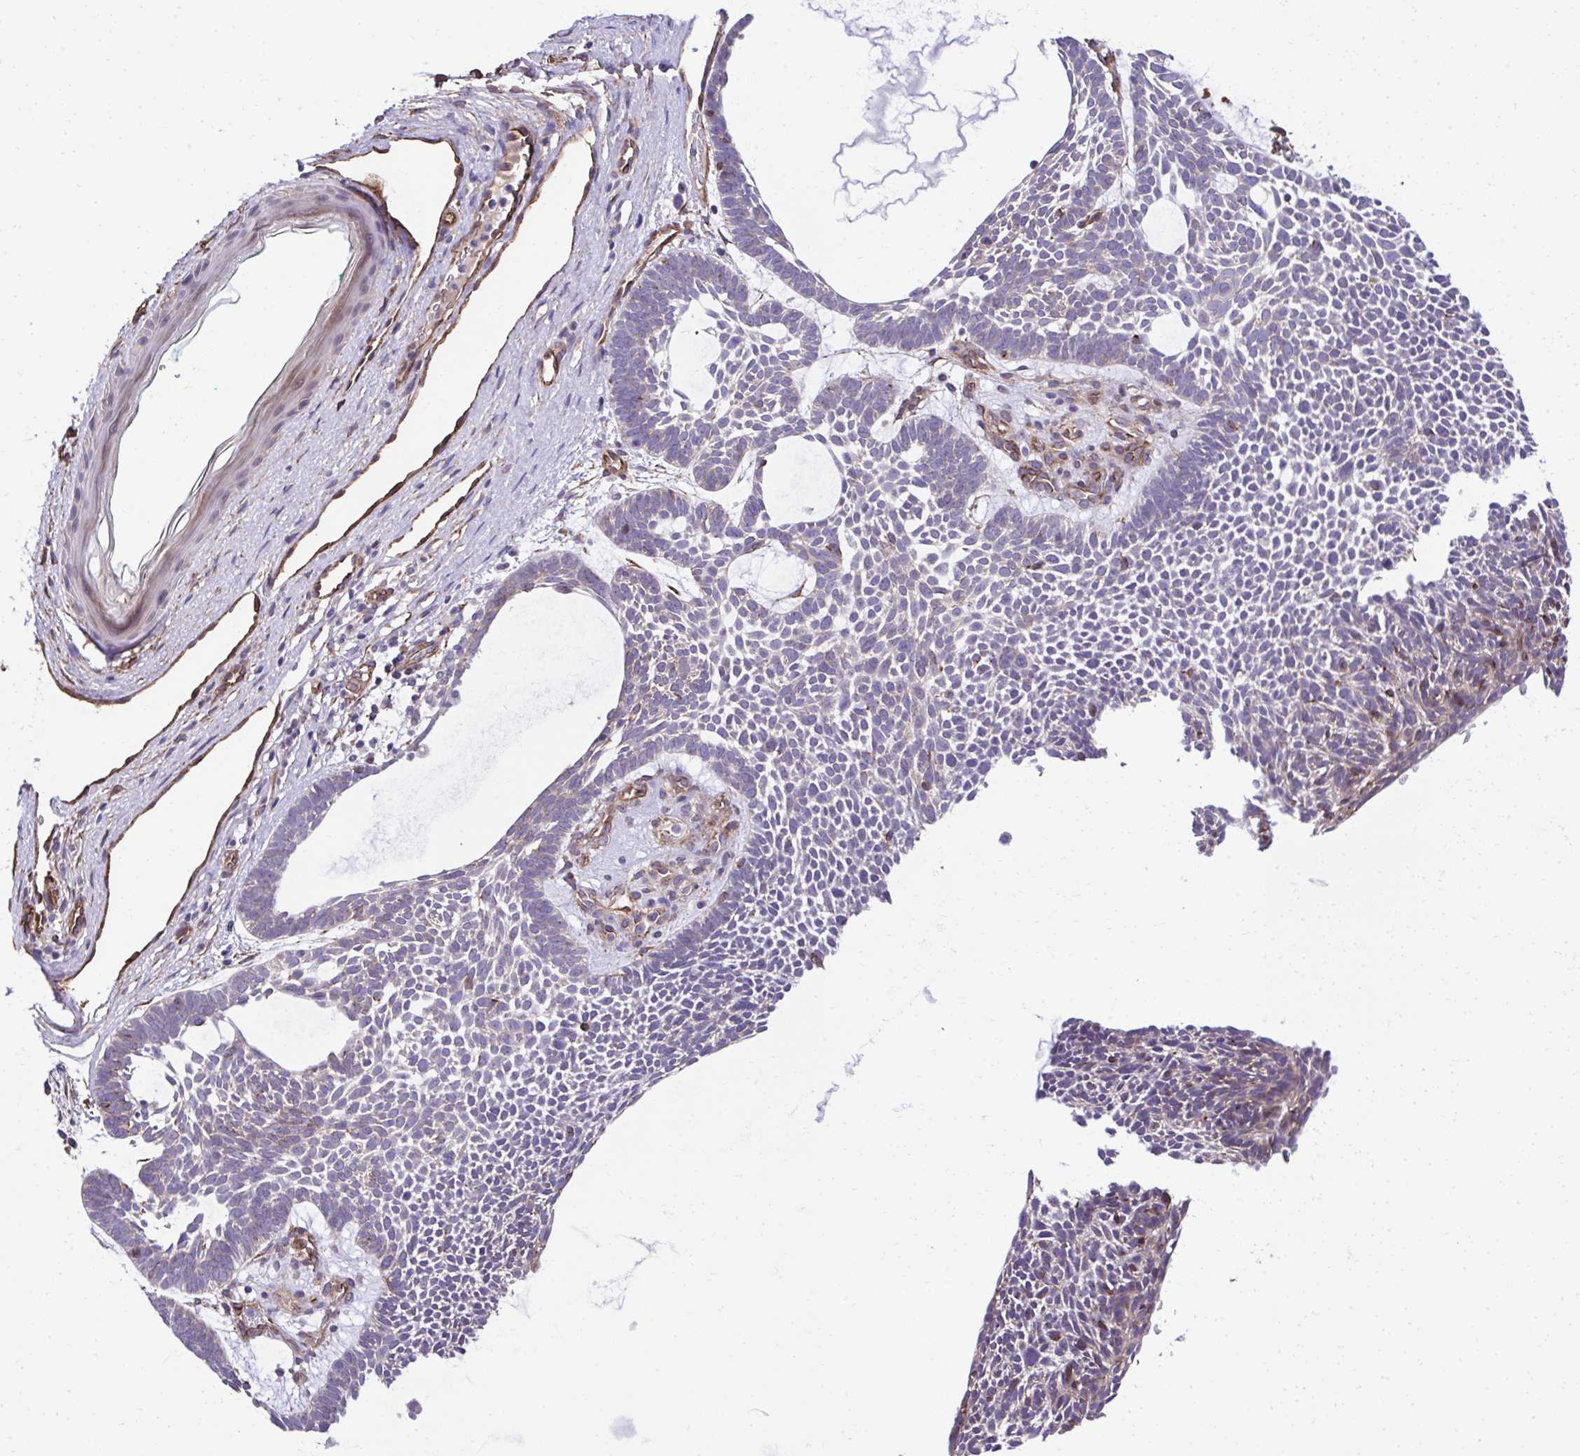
{"staining": {"intensity": "negative", "quantity": "none", "location": "none"}, "tissue": "skin cancer", "cell_type": "Tumor cells", "image_type": "cancer", "snomed": [{"axis": "morphology", "description": "Basal cell carcinoma"}, {"axis": "topography", "description": "Skin"}, {"axis": "topography", "description": "Skin of face"}], "caption": "Skin basal cell carcinoma was stained to show a protein in brown. There is no significant positivity in tumor cells. (DAB (3,3'-diaminobenzidine) immunohistochemistry with hematoxylin counter stain).", "gene": "TRIM52", "patient": {"sex": "male", "age": 83}}